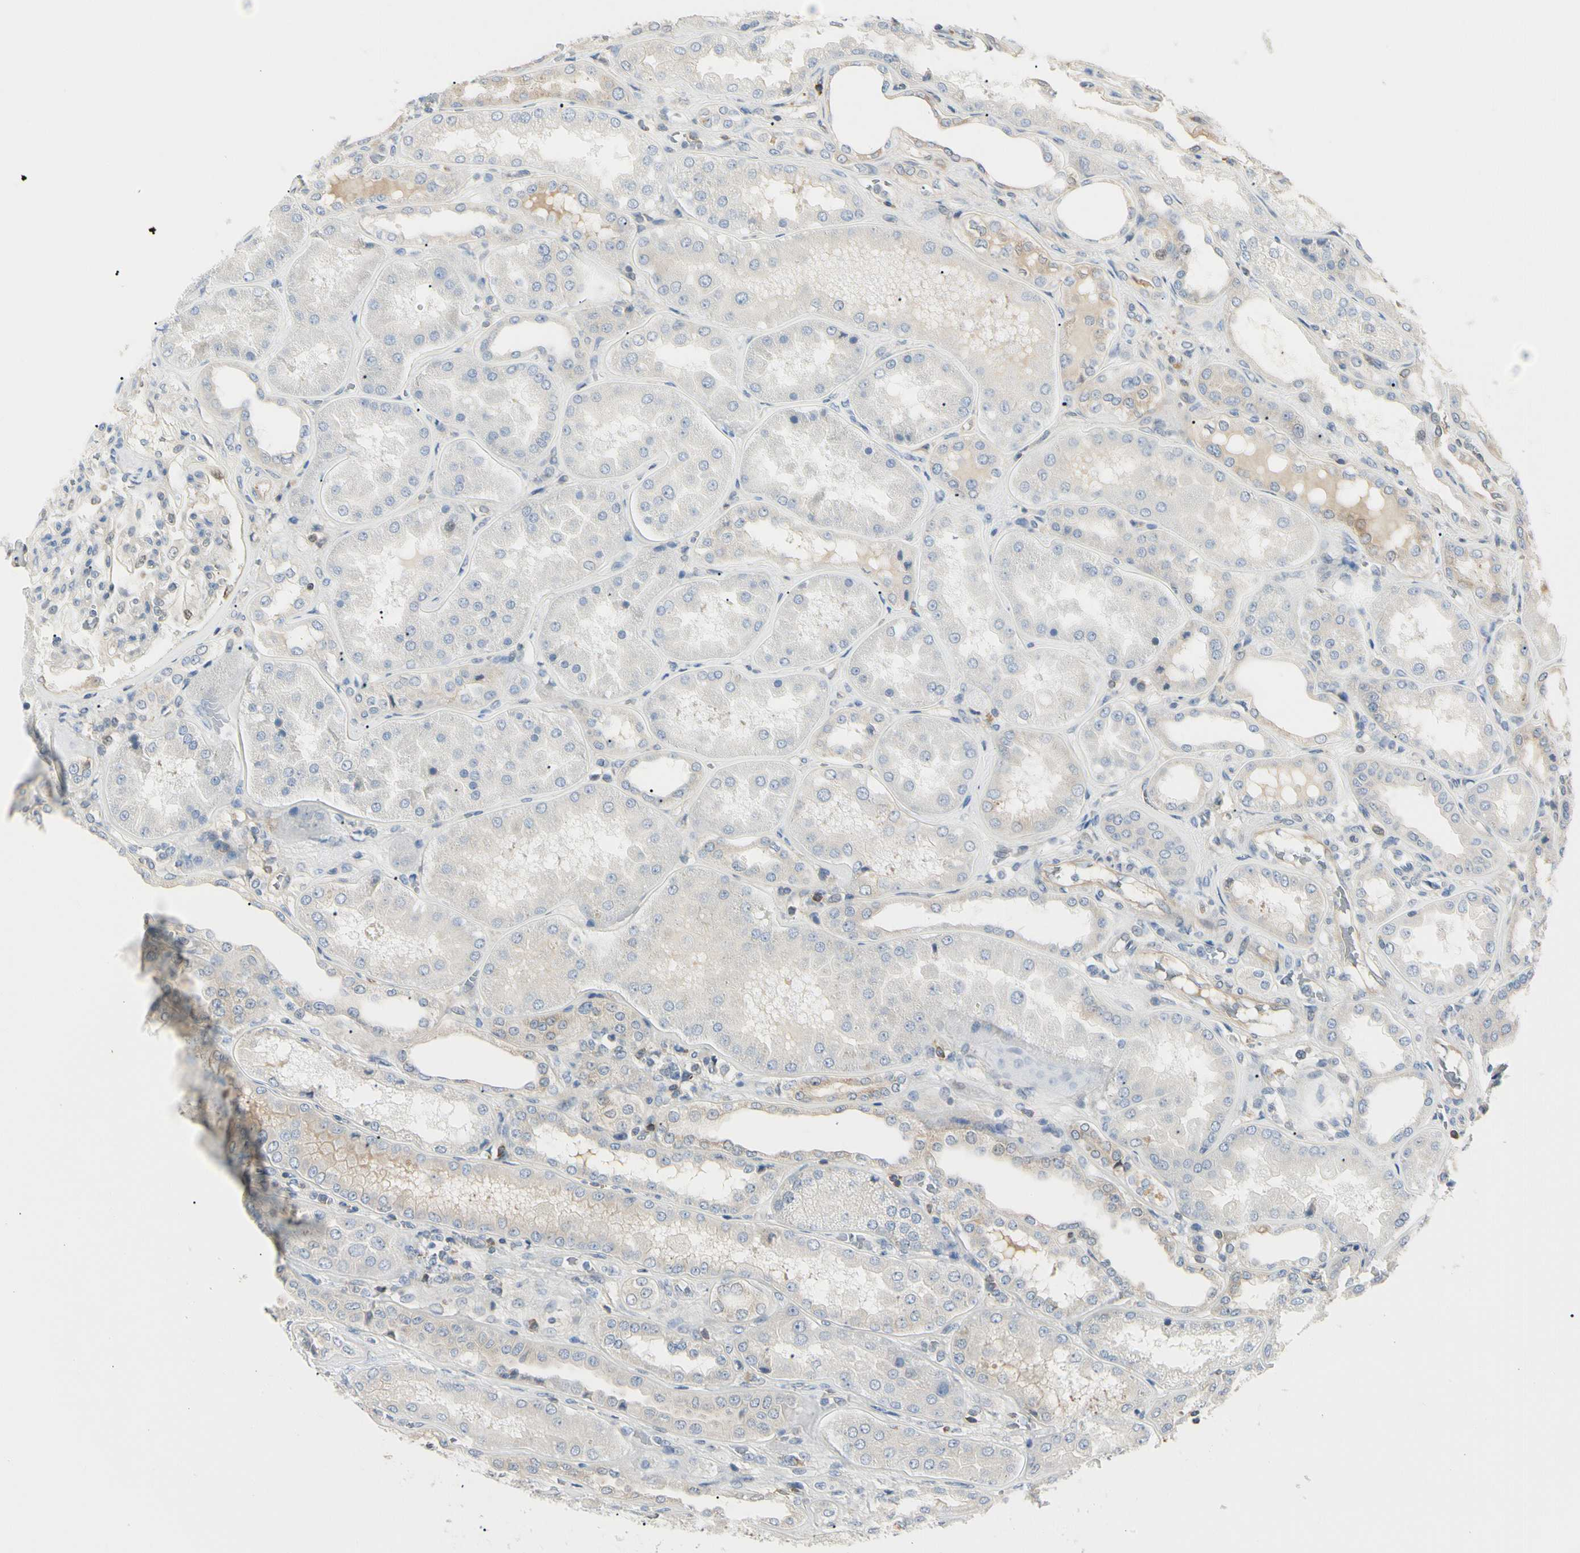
{"staining": {"intensity": "strong", "quantity": "<25%", "location": "nuclear"}, "tissue": "kidney", "cell_type": "Cells in glomeruli", "image_type": "normal", "snomed": [{"axis": "morphology", "description": "Normal tissue, NOS"}, {"axis": "topography", "description": "Kidney"}], "caption": "Immunohistochemistry of benign human kidney shows medium levels of strong nuclear positivity in approximately <25% of cells in glomeruli.", "gene": "NFKB2", "patient": {"sex": "female", "age": 56}}